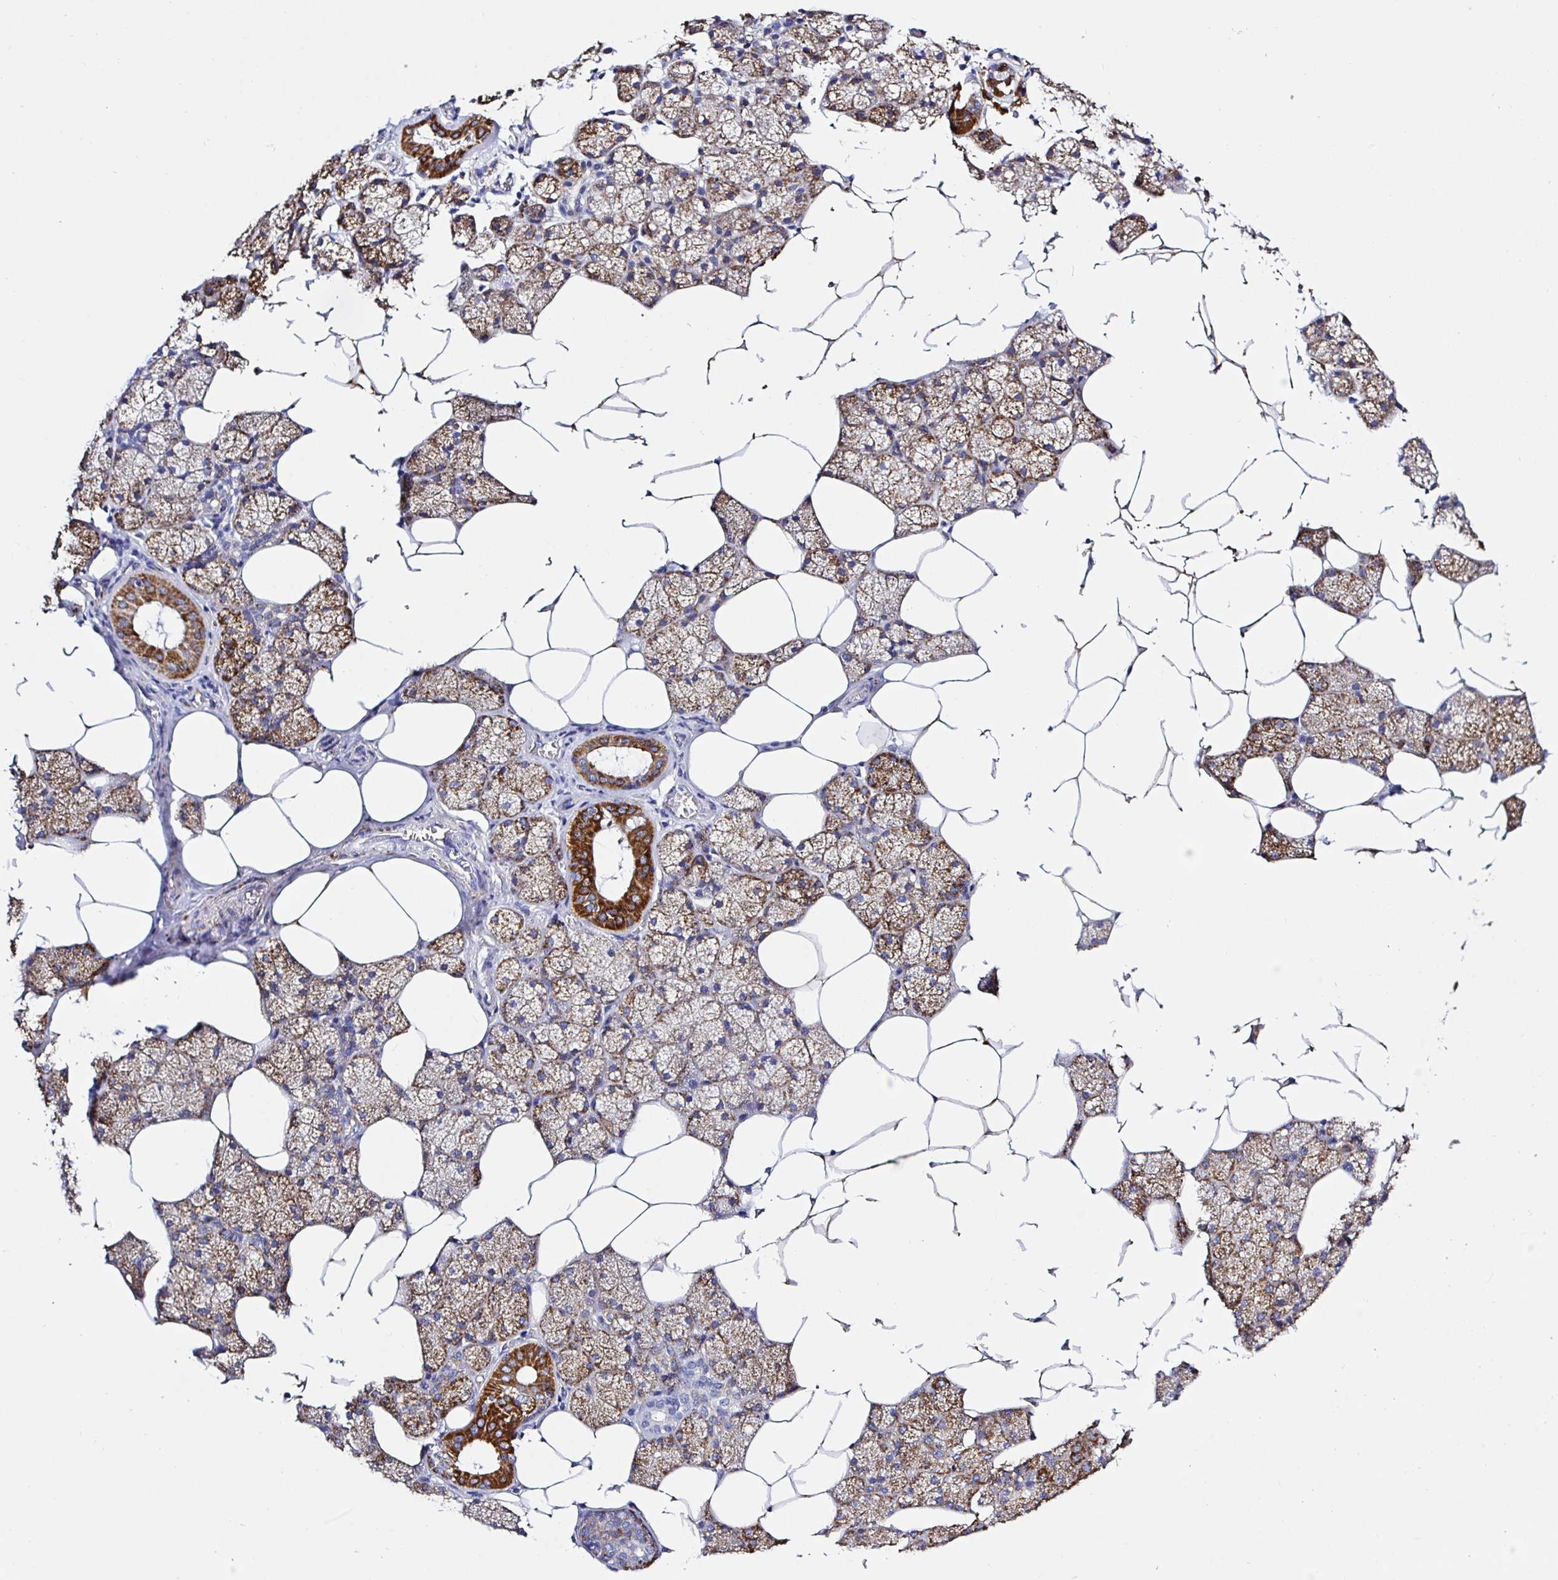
{"staining": {"intensity": "strong", "quantity": "25%-75%", "location": "cytoplasmic/membranous"}, "tissue": "salivary gland", "cell_type": "Glandular cells", "image_type": "normal", "snomed": [{"axis": "morphology", "description": "Normal tissue, NOS"}, {"axis": "topography", "description": "Salivary gland"}], "caption": "Brown immunohistochemical staining in unremarkable salivary gland demonstrates strong cytoplasmic/membranous expression in approximately 25%-75% of glandular cells. (brown staining indicates protein expression, while blue staining denotes nuclei).", "gene": "MAOA", "patient": {"sex": "female", "age": 43}}